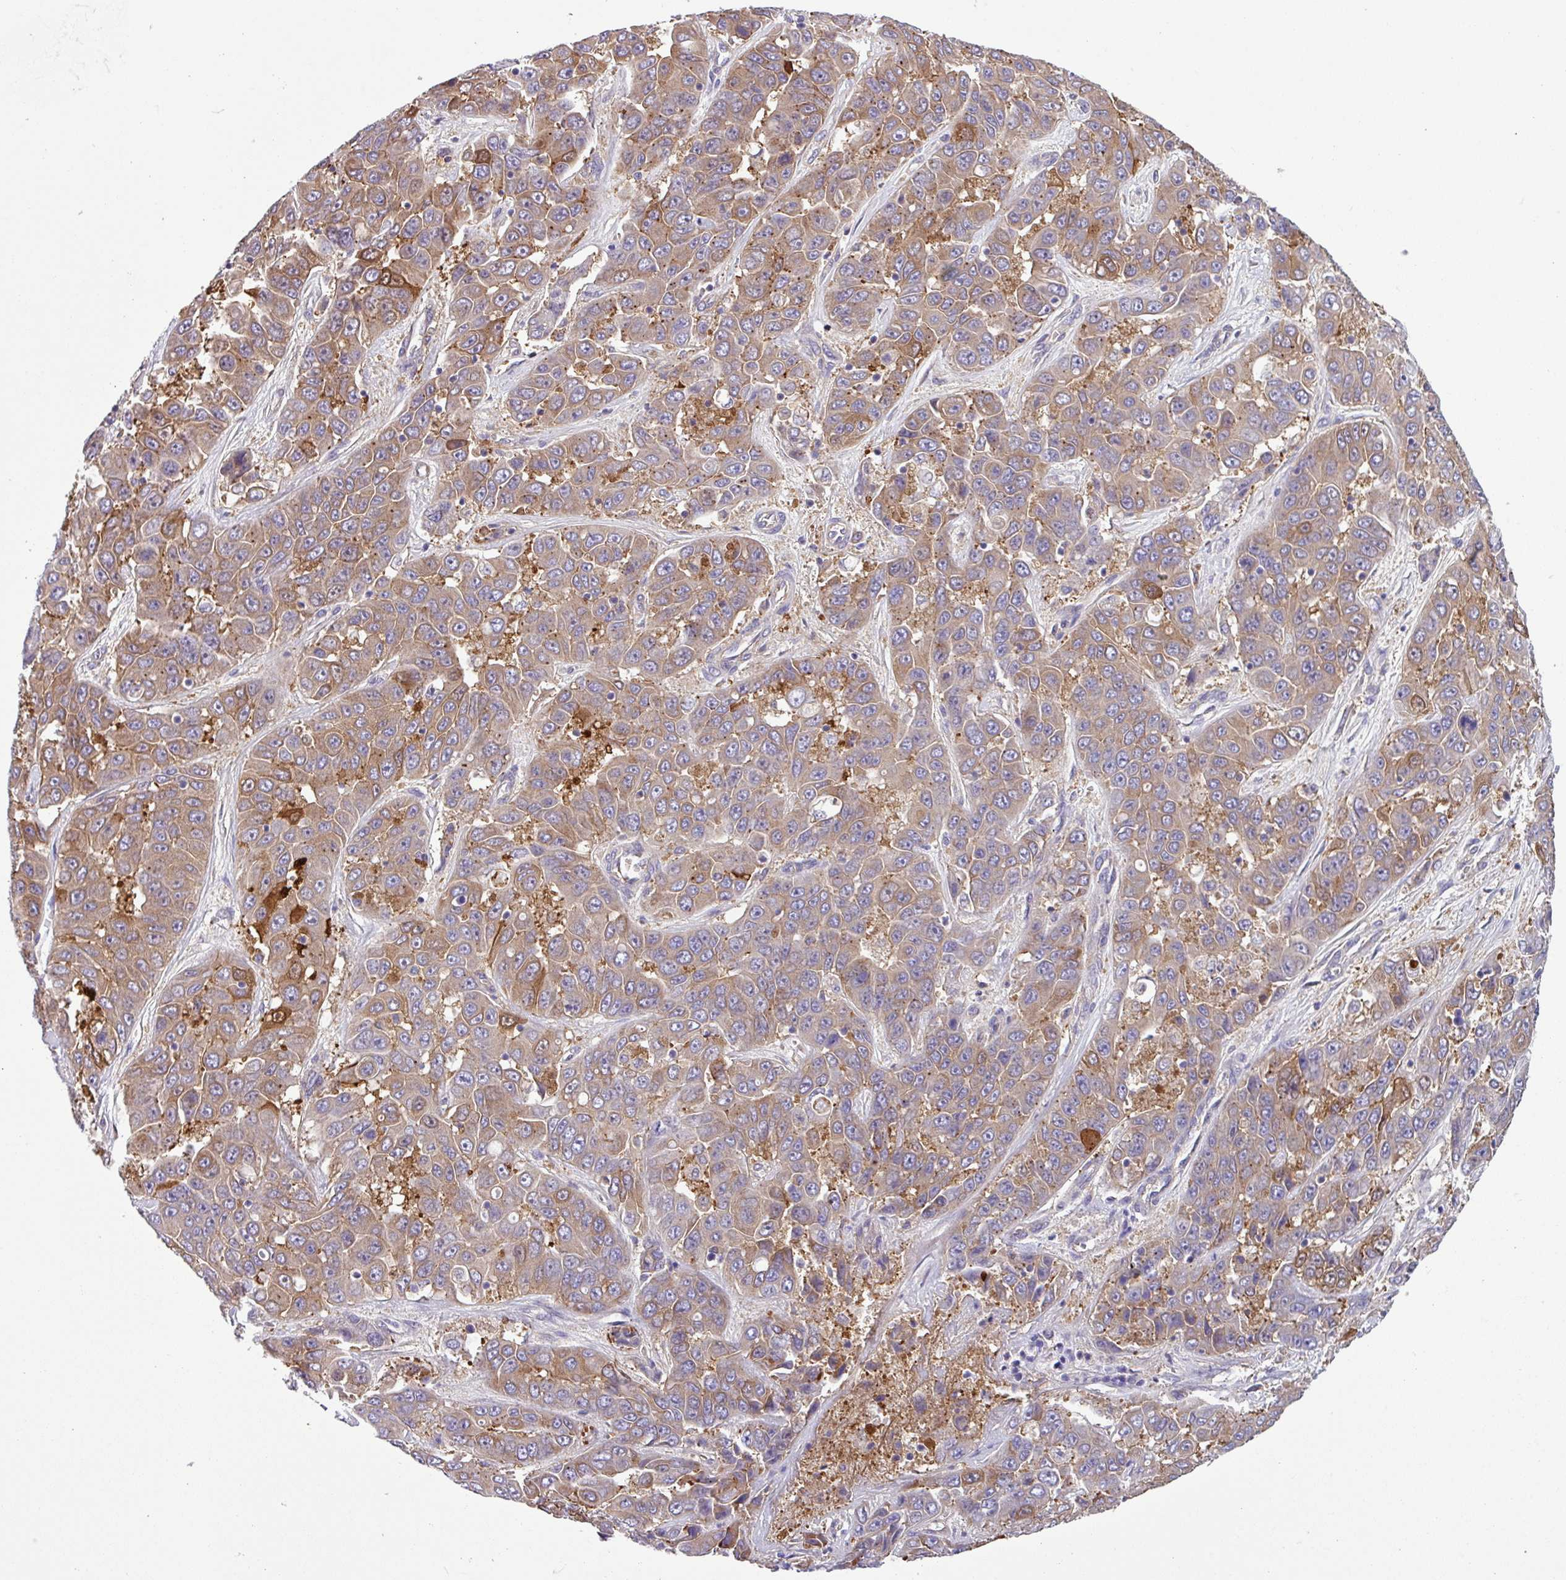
{"staining": {"intensity": "moderate", "quantity": "25%-75%", "location": "cytoplasmic/membranous"}, "tissue": "liver cancer", "cell_type": "Tumor cells", "image_type": "cancer", "snomed": [{"axis": "morphology", "description": "Cholangiocarcinoma"}, {"axis": "topography", "description": "Liver"}], "caption": "Liver cancer stained with IHC displays moderate cytoplasmic/membranous positivity in about 25%-75% of tumor cells. (Brightfield microscopy of DAB IHC at high magnification).", "gene": "SLC23A2", "patient": {"sex": "female", "age": 52}}